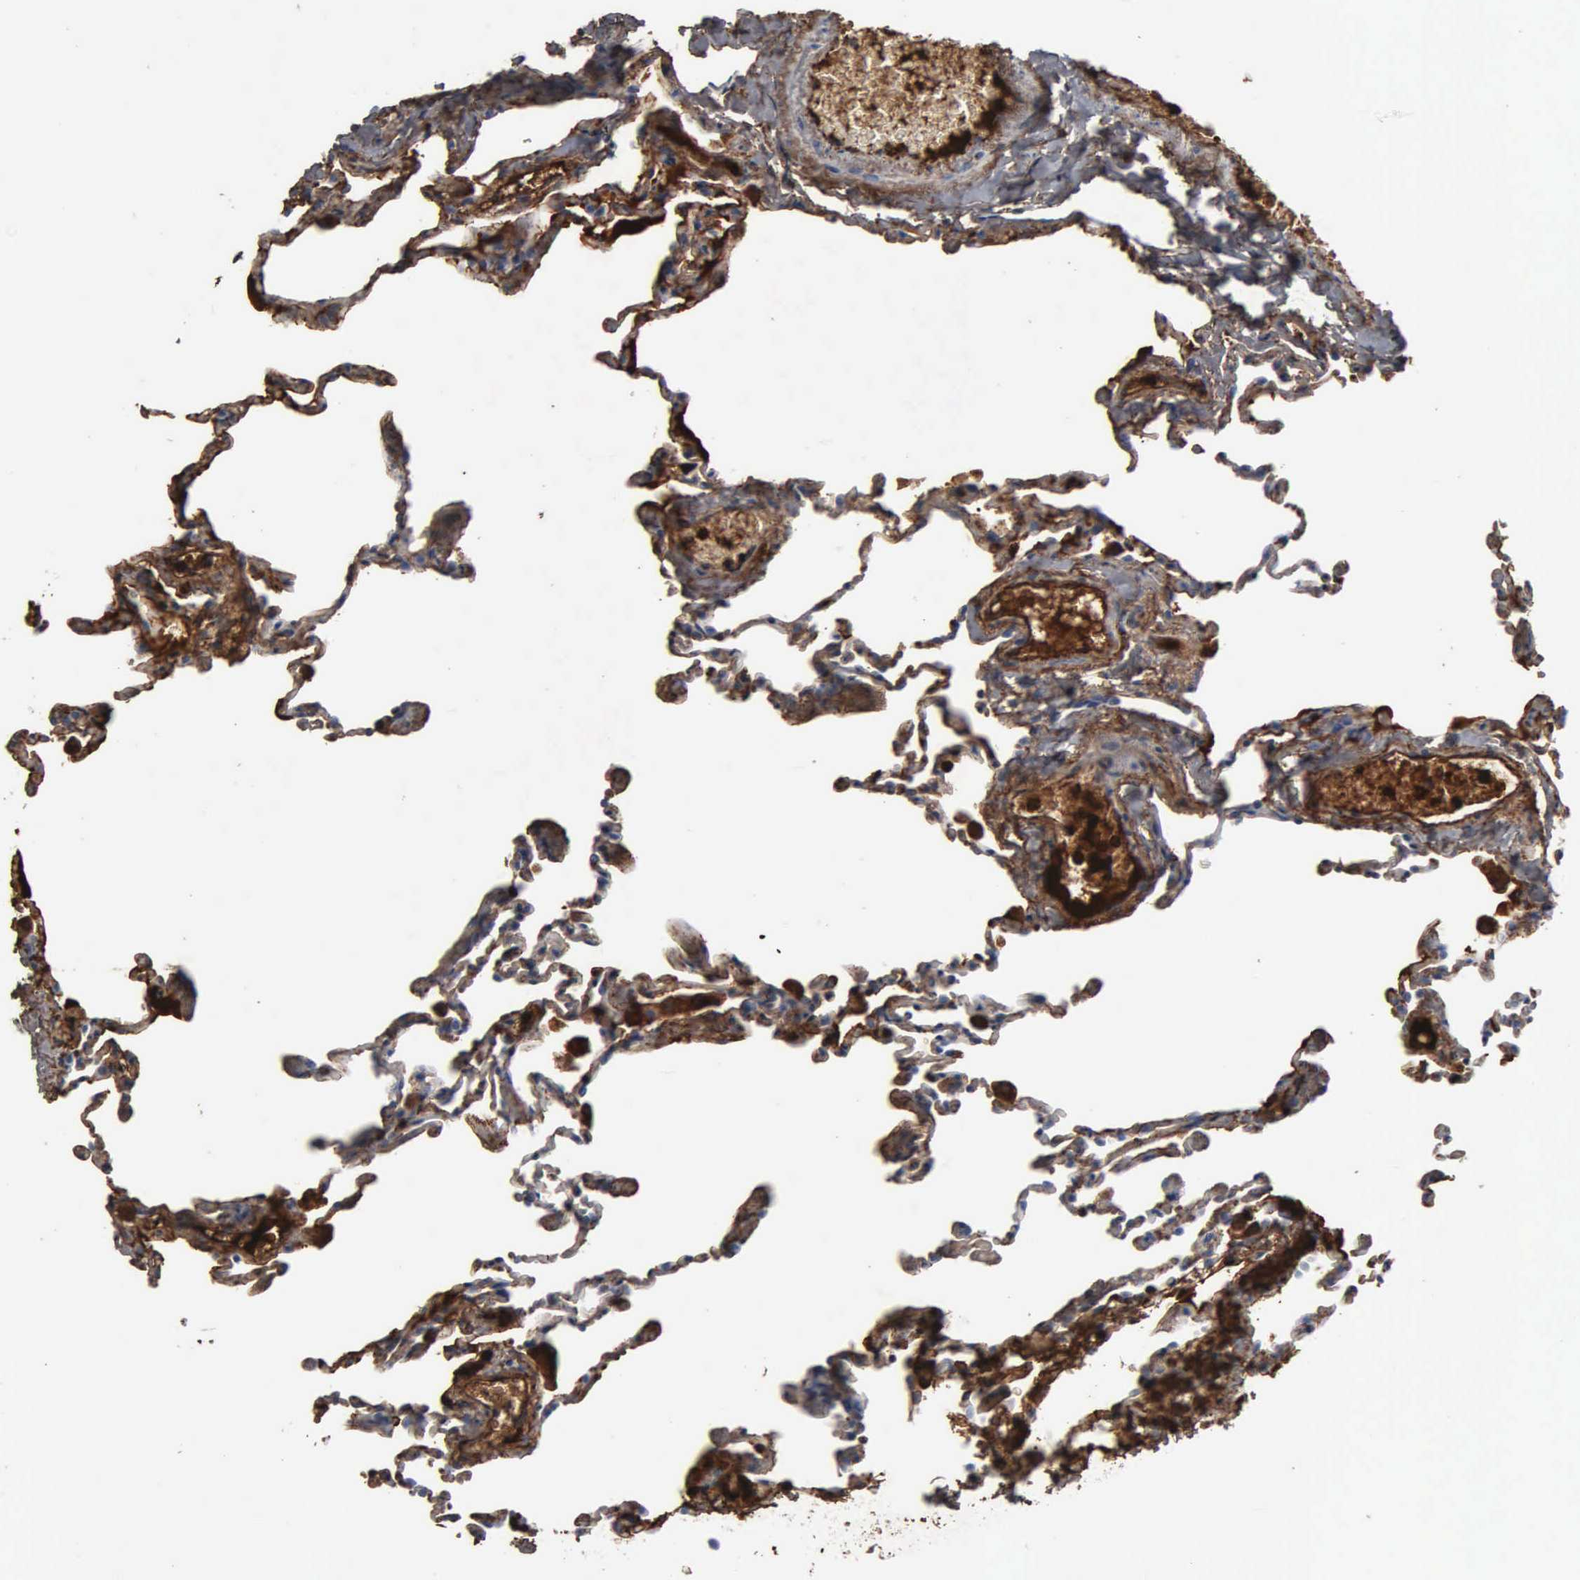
{"staining": {"intensity": "strong", "quantity": ">75%", "location": "cytoplasmic/membranous"}, "tissue": "lung", "cell_type": "Alveolar cells", "image_type": "normal", "snomed": [{"axis": "morphology", "description": "Normal tissue, NOS"}, {"axis": "topography", "description": "Lung"}], "caption": "Protein staining by IHC exhibits strong cytoplasmic/membranous positivity in about >75% of alveolar cells in normal lung.", "gene": "FN1", "patient": {"sex": "female", "age": 61}}